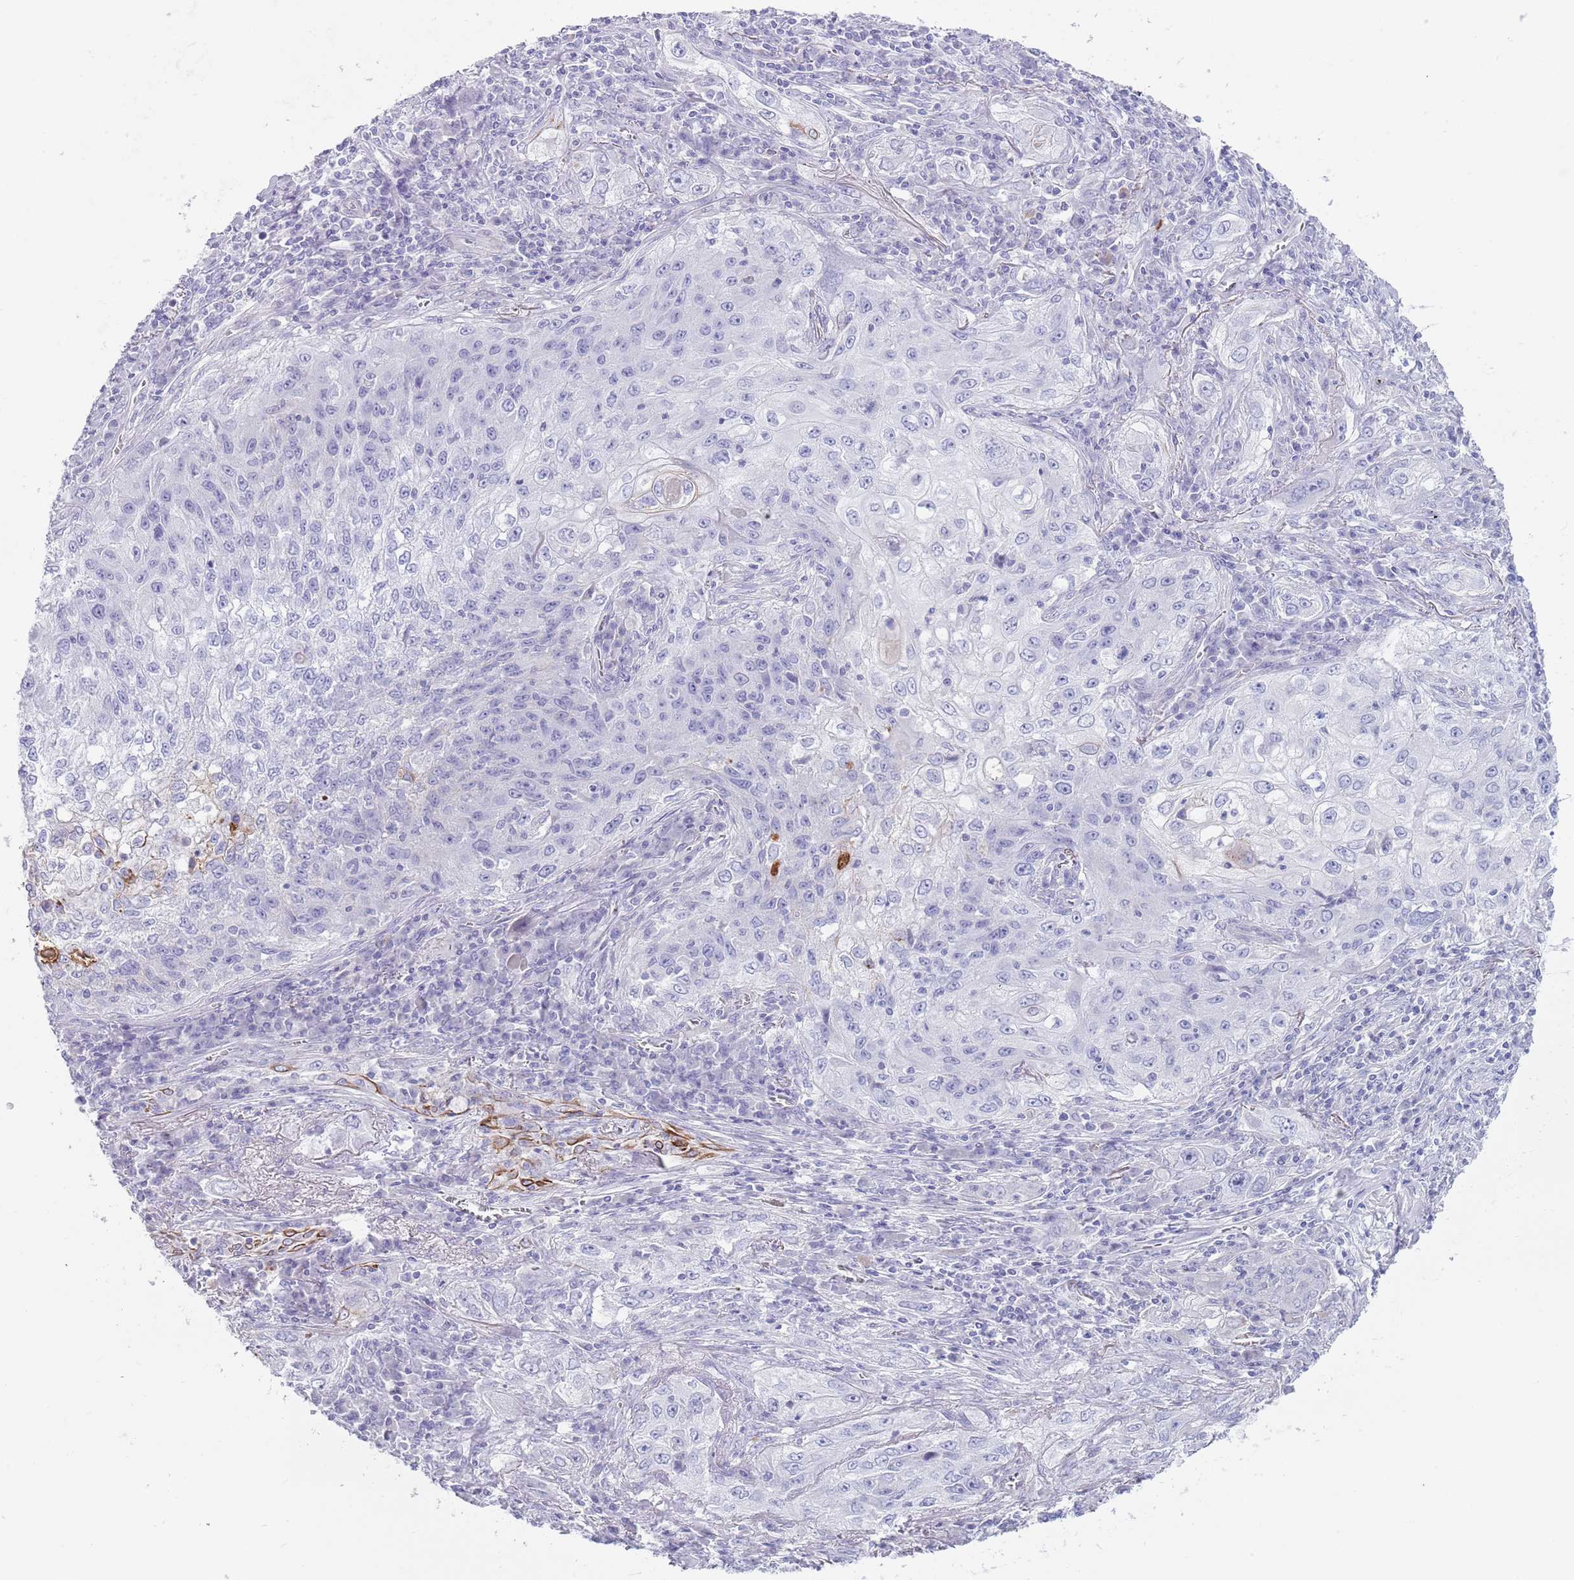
{"staining": {"intensity": "negative", "quantity": "none", "location": "none"}, "tissue": "lung cancer", "cell_type": "Tumor cells", "image_type": "cancer", "snomed": [{"axis": "morphology", "description": "Squamous cell carcinoma, NOS"}, {"axis": "topography", "description": "Lung"}], "caption": "This is a image of IHC staining of lung cancer (squamous cell carcinoma), which shows no staining in tumor cells. (DAB (3,3'-diaminobenzidine) immunohistochemistry, high magnification).", "gene": "CPXM2", "patient": {"sex": "female", "age": 69}}